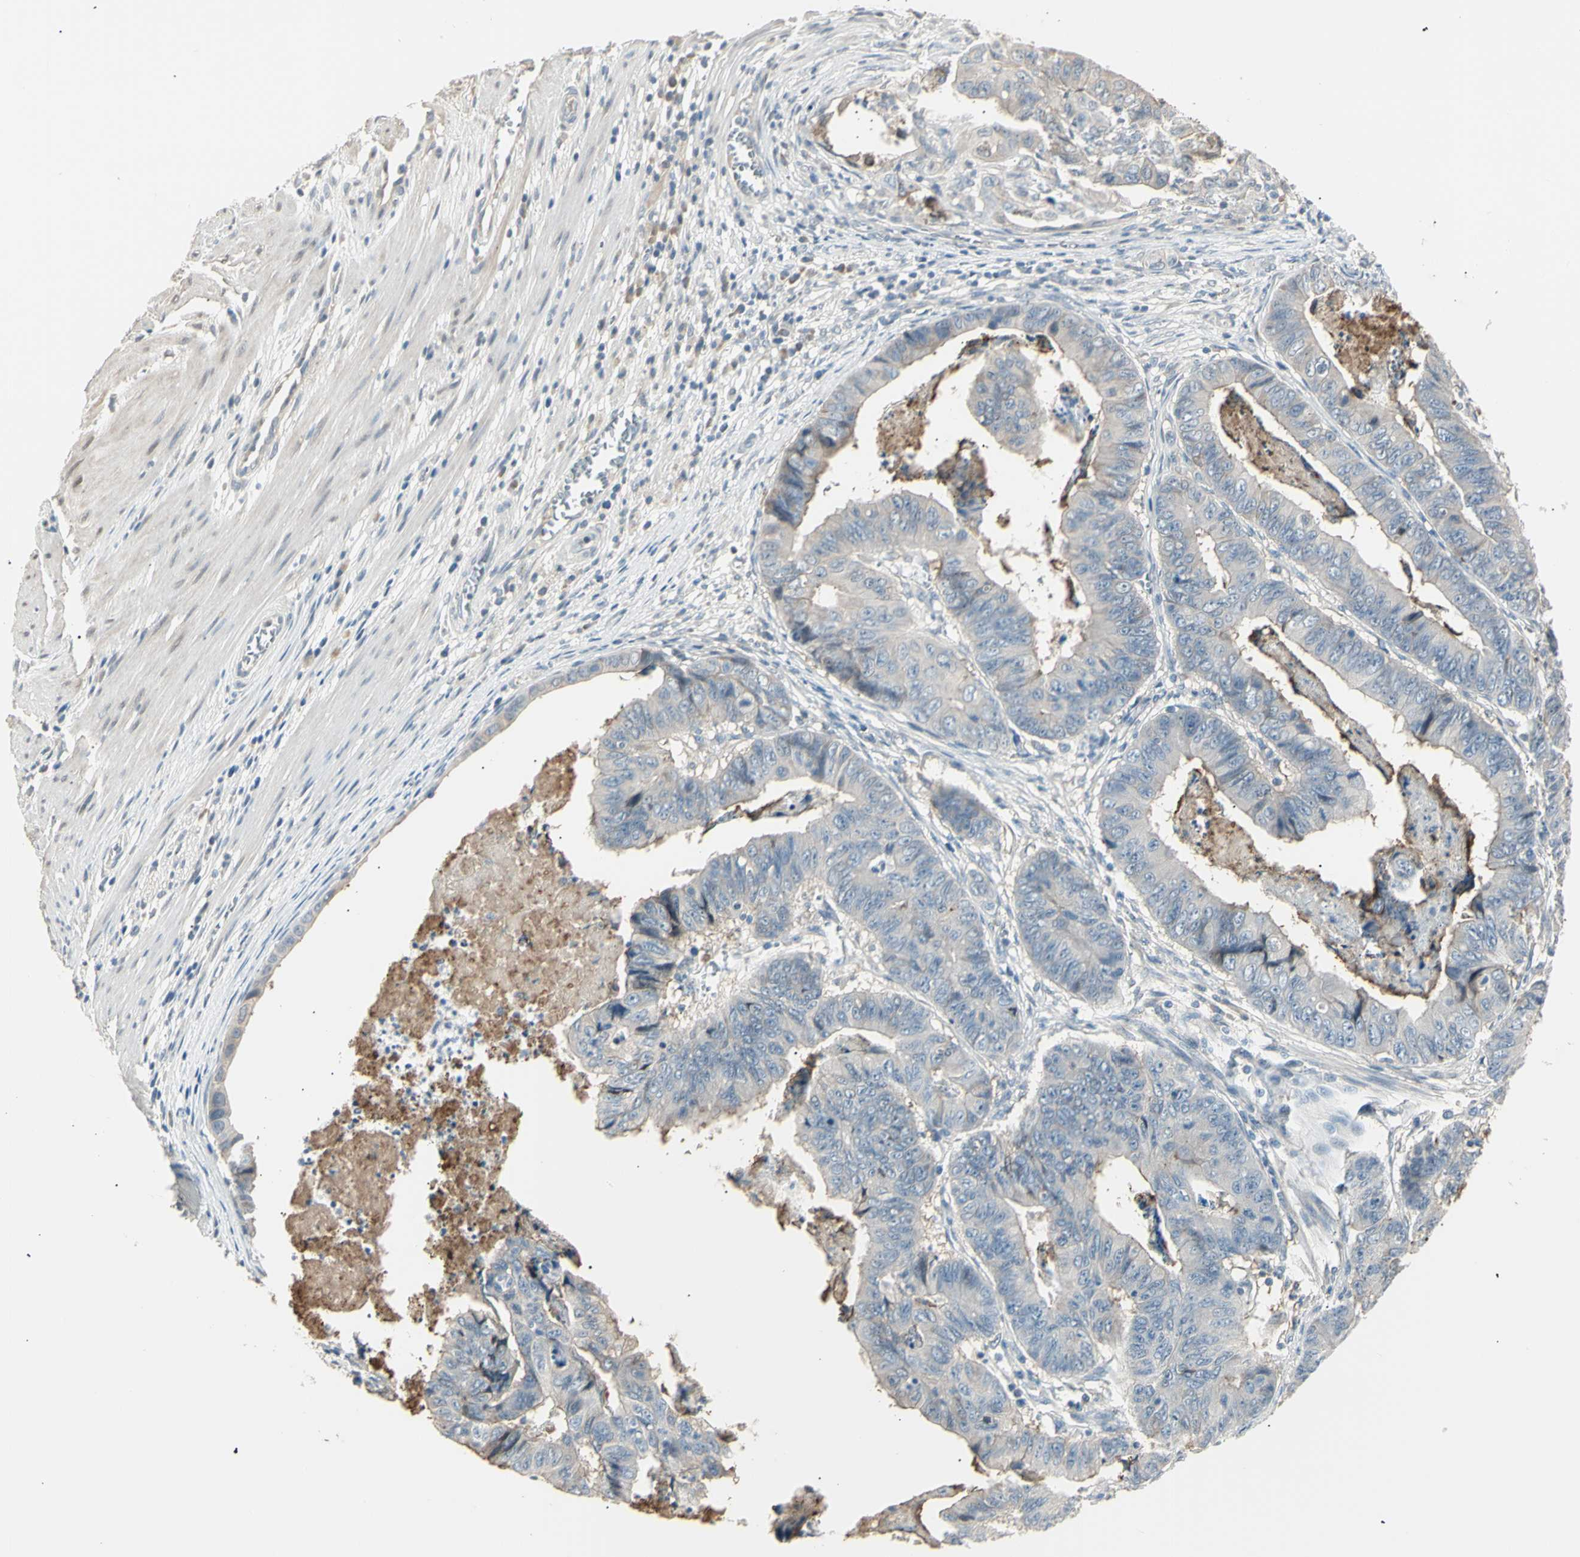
{"staining": {"intensity": "weak", "quantity": "<25%", "location": "cytoplasmic/membranous"}, "tissue": "stomach cancer", "cell_type": "Tumor cells", "image_type": "cancer", "snomed": [{"axis": "morphology", "description": "Adenocarcinoma, NOS"}, {"axis": "topography", "description": "Stomach, lower"}], "caption": "Immunohistochemistry (IHC) of human stomach adenocarcinoma shows no expression in tumor cells. (Stains: DAB immunohistochemistry (IHC) with hematoxylin counter stain, Microscopy: brightfield microscopy at high magnification).", "gene": "LHPP", "patient": {"sex": "male", "age": 77}}